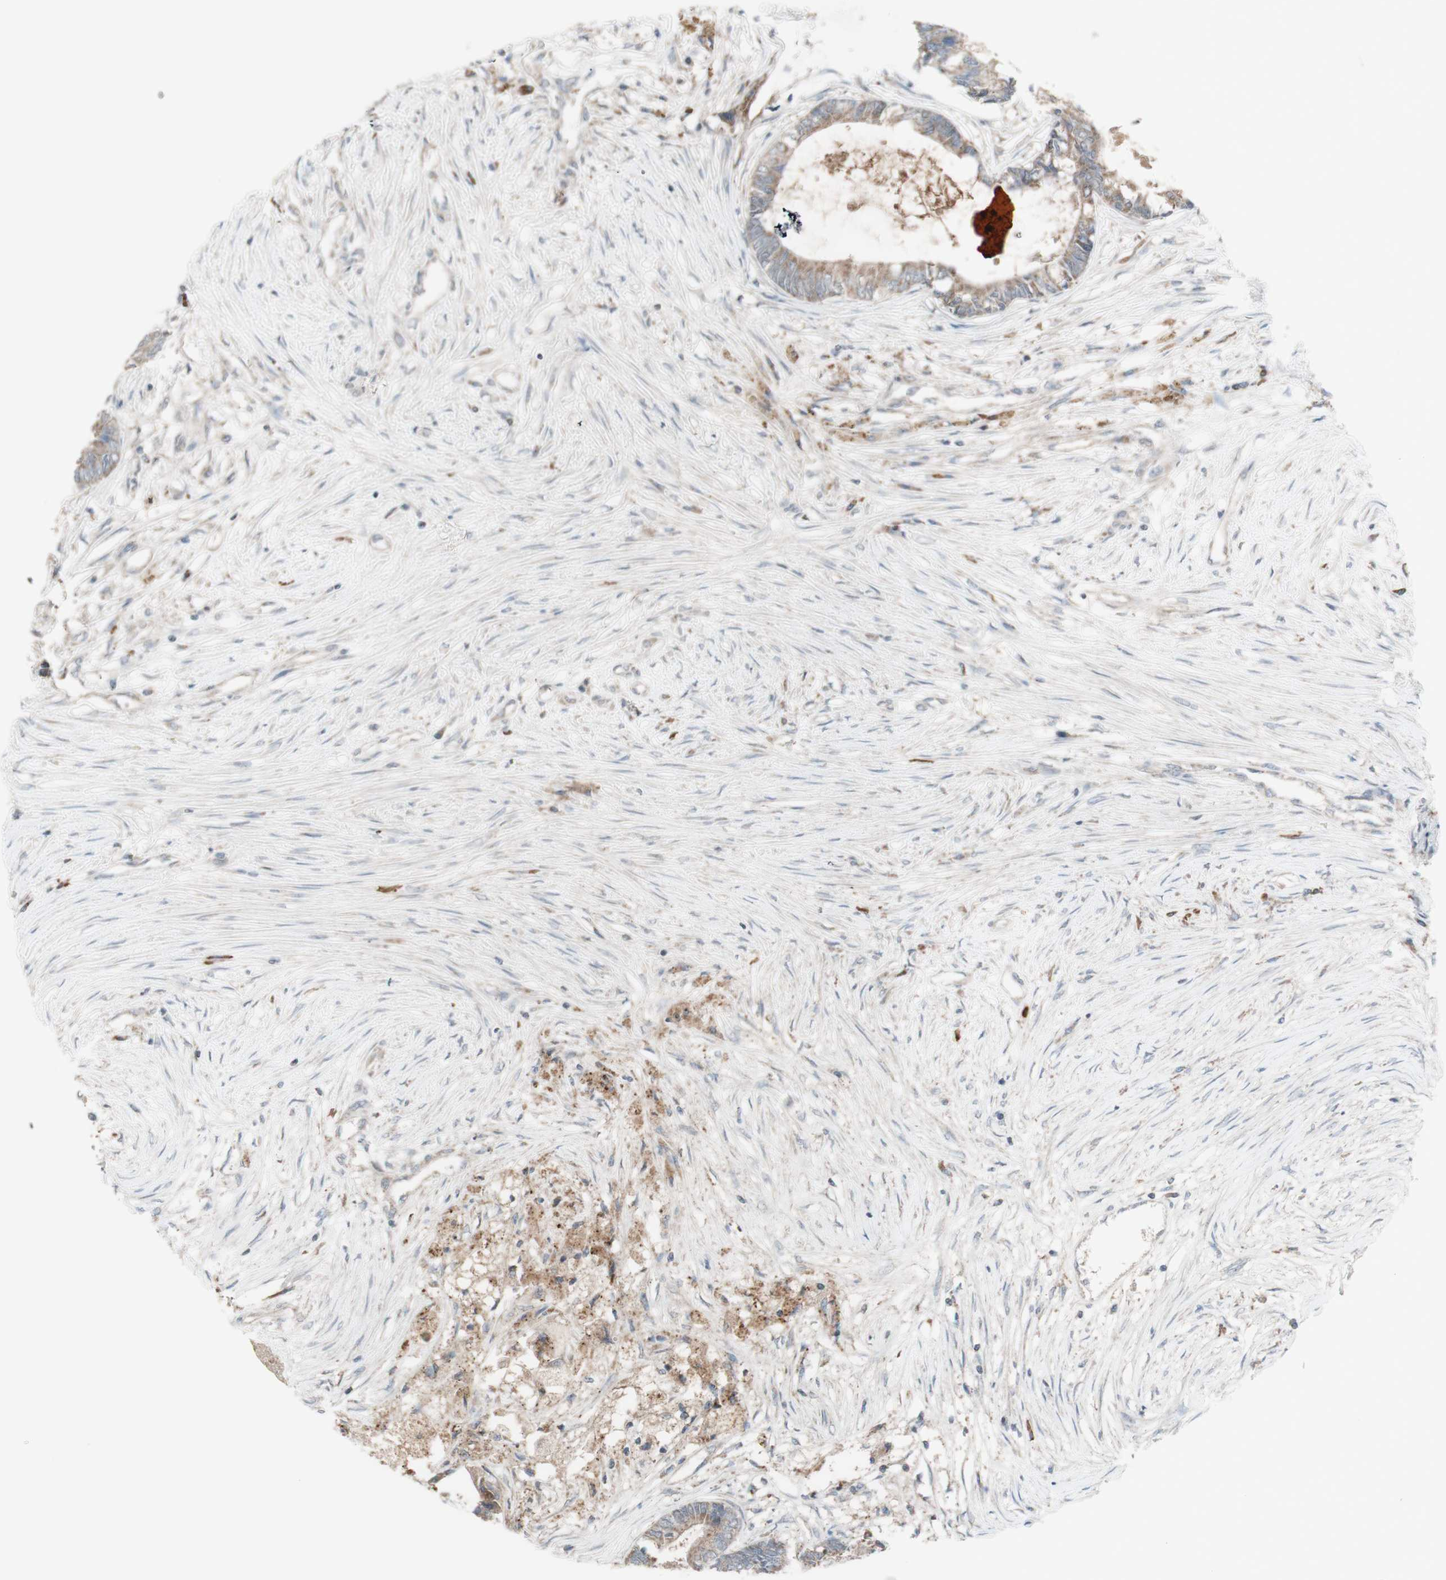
{"staining": {"intensity": "weak", "quantity": ">75%", "location": "cytoplasmic/membranous"}, "tissue": "colorectal cancer", "cell_type": "Tumor cells", "image_type": "cancer", "snomed": [{"axis": "morphology", "description": "Adenocarcinoma, NOS"}, {"axis": "topography", "description": "Rectum"}], "caption": "The histopathology image demonstrates staining of colorectal cancer, revealing weak cytoplasmic/membranous protein staining (brown color) within tumor cells.", "gene": "SHC1", "patient": {"sex": "male", "age": 63}}